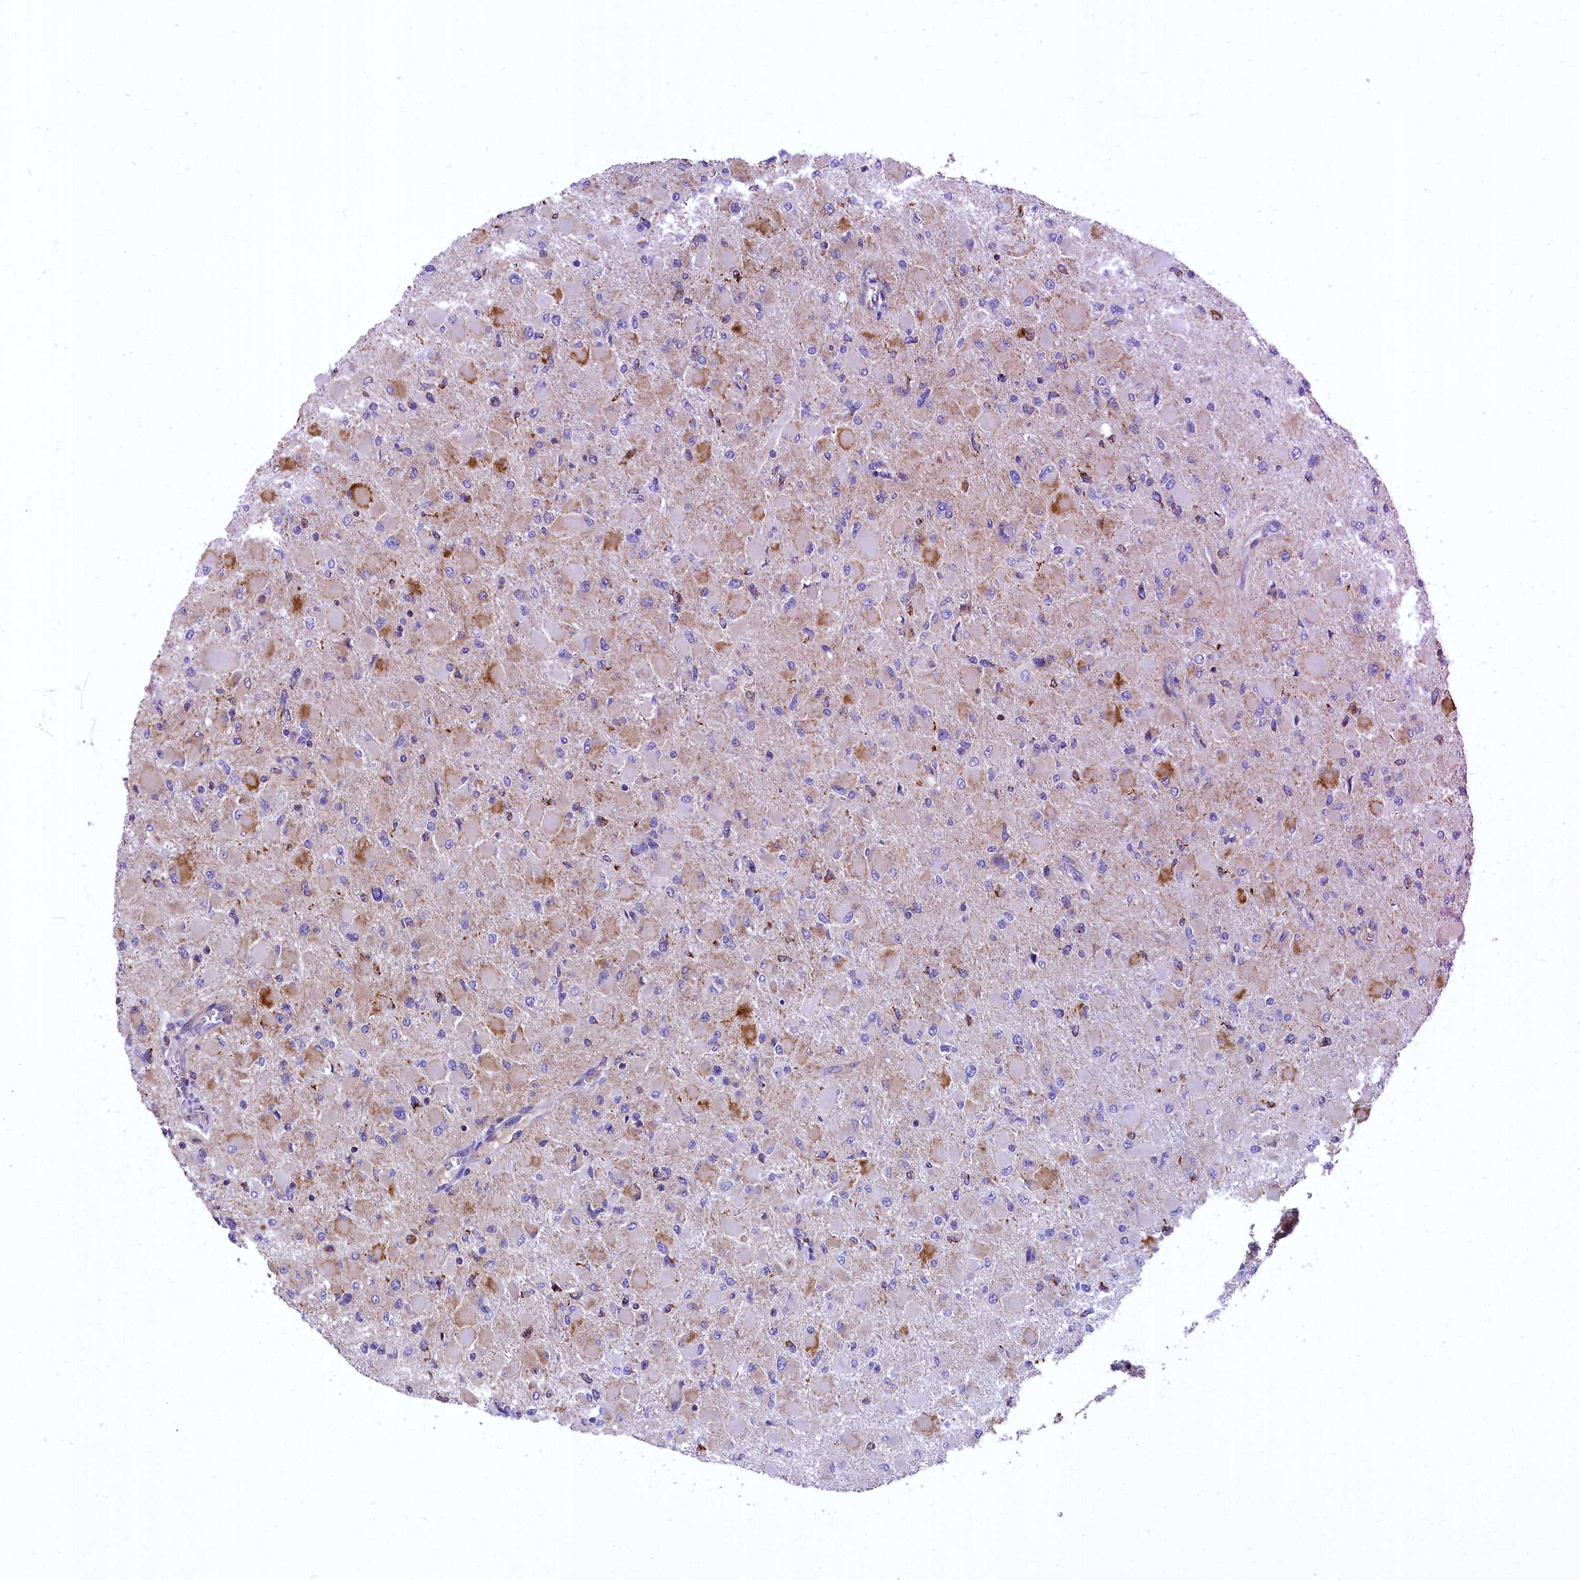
{"staining": {"intensity": "moderate", "quantity": "<25%", "location": "cytoplasmic/membranous"}, "tissue": "glioma", "cell_type": "Tumor cells", "image_type": "cancer", "snomed": [{"axis": "morphology", "description": "Glioma, malignant, High grade"}, {"axis": "topography", "description": "Cerebral cortex"}], "caption": "An immunohistochemistry image of neoplastic tissue is shown. Protein staining in brown highlights moderate cytoplasmic/membranous positivity in glioma within tumor cells.", "gene": "COX17", "patient": {"sex": "female", "age": 36}}